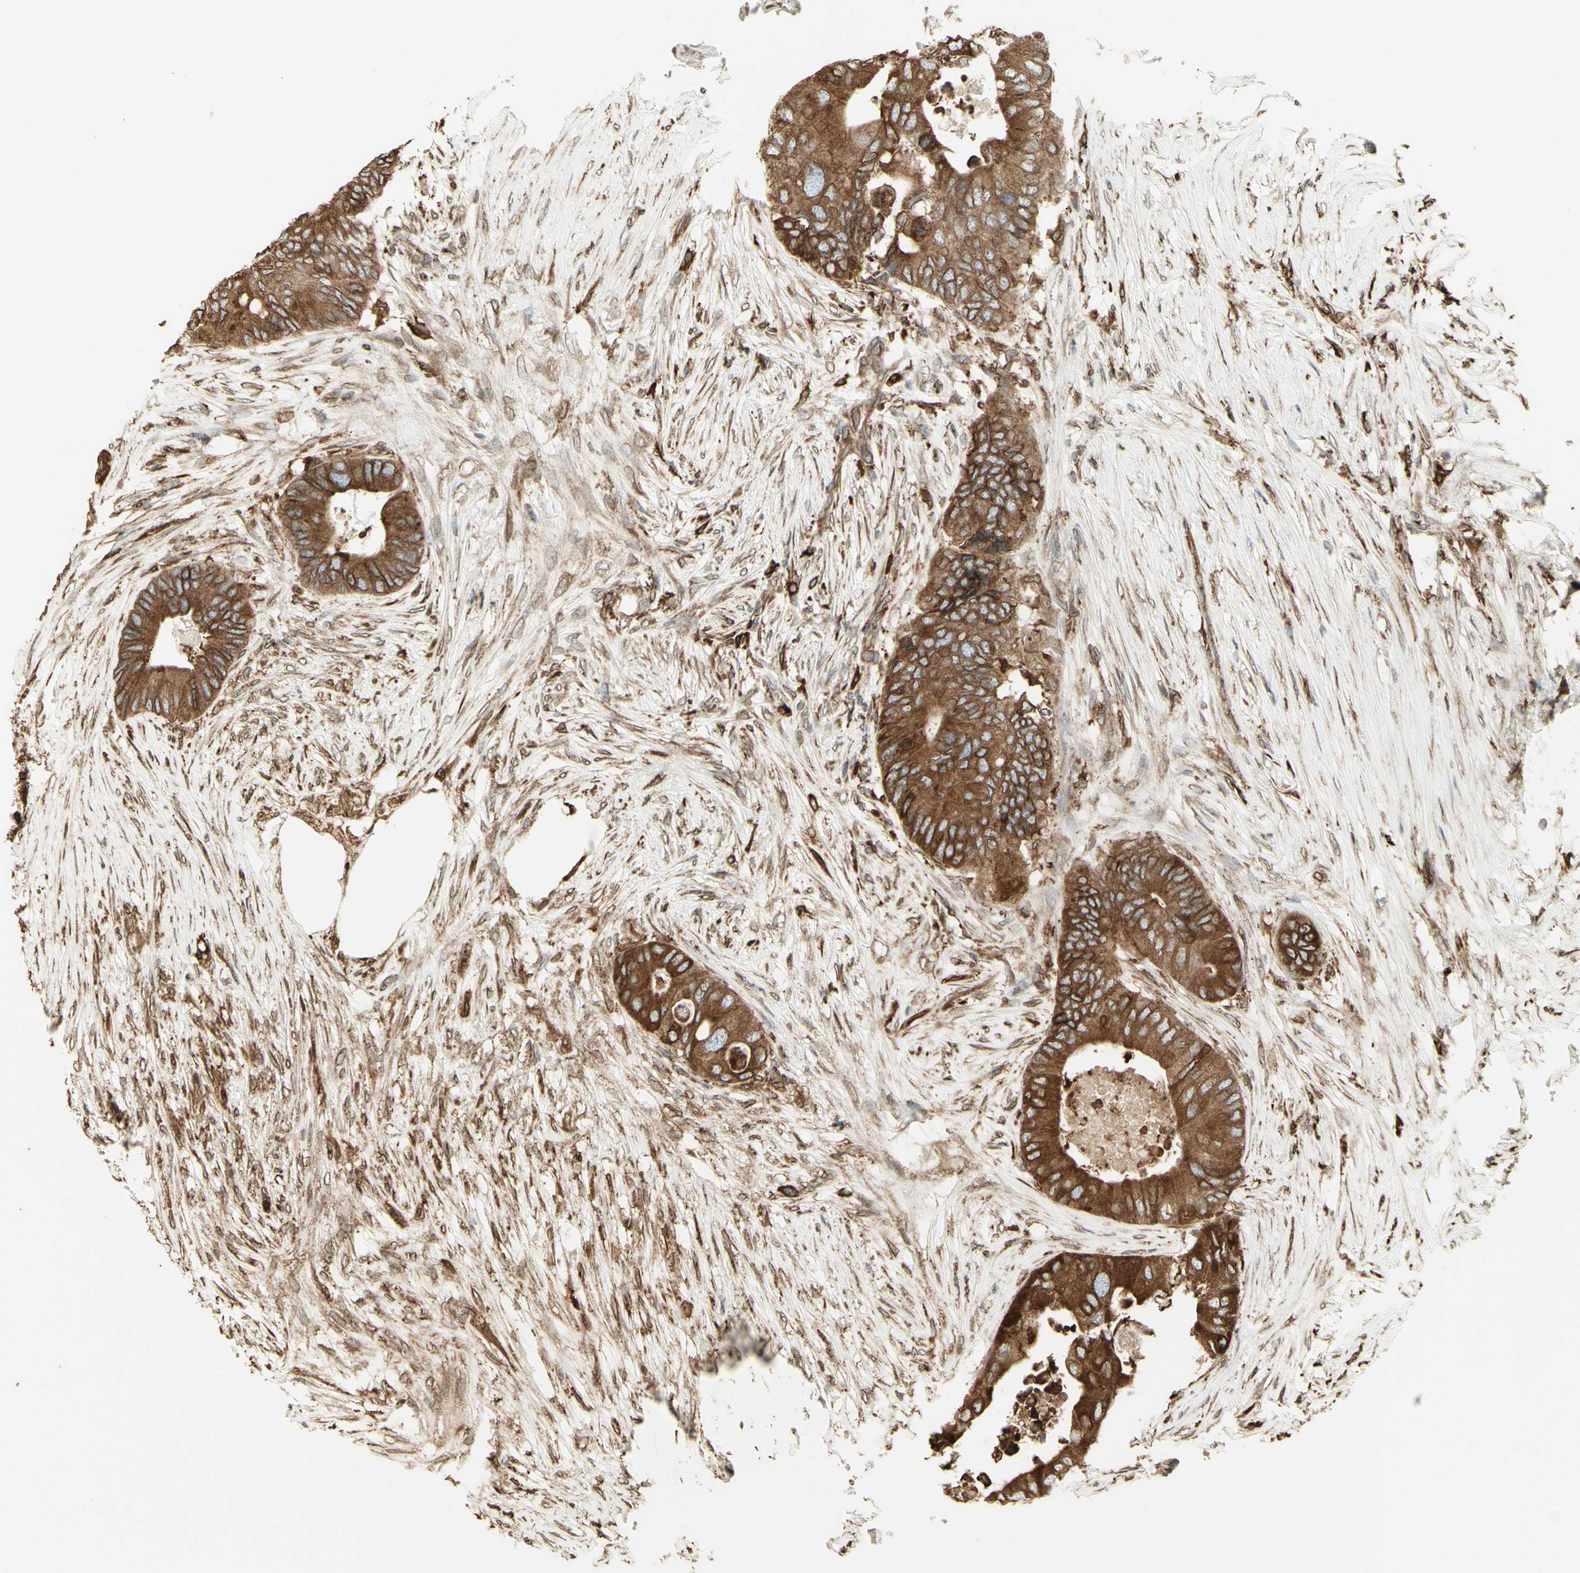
{"staining": {"intensity": "moderate", "quantity": ">75%", "location": "cytoplasmic/membranous"}, "tissue": "colorectal cancer", "cell_type": "Tumor cells", "image_type": "cancer", "snomed": [{"axis": "morphology", "description": "Adenocarcinoma, NOS"}, {"axis": "topography", "description": "Colon"}], "caption": "Immunohistochemical staining of colorectal cancer shows medium levels of moderate cytoplasmic/membranous positivity in about >75% of tumor cells.", "gene": "CANX", "patient": {"sex": "male", "age": 71}}